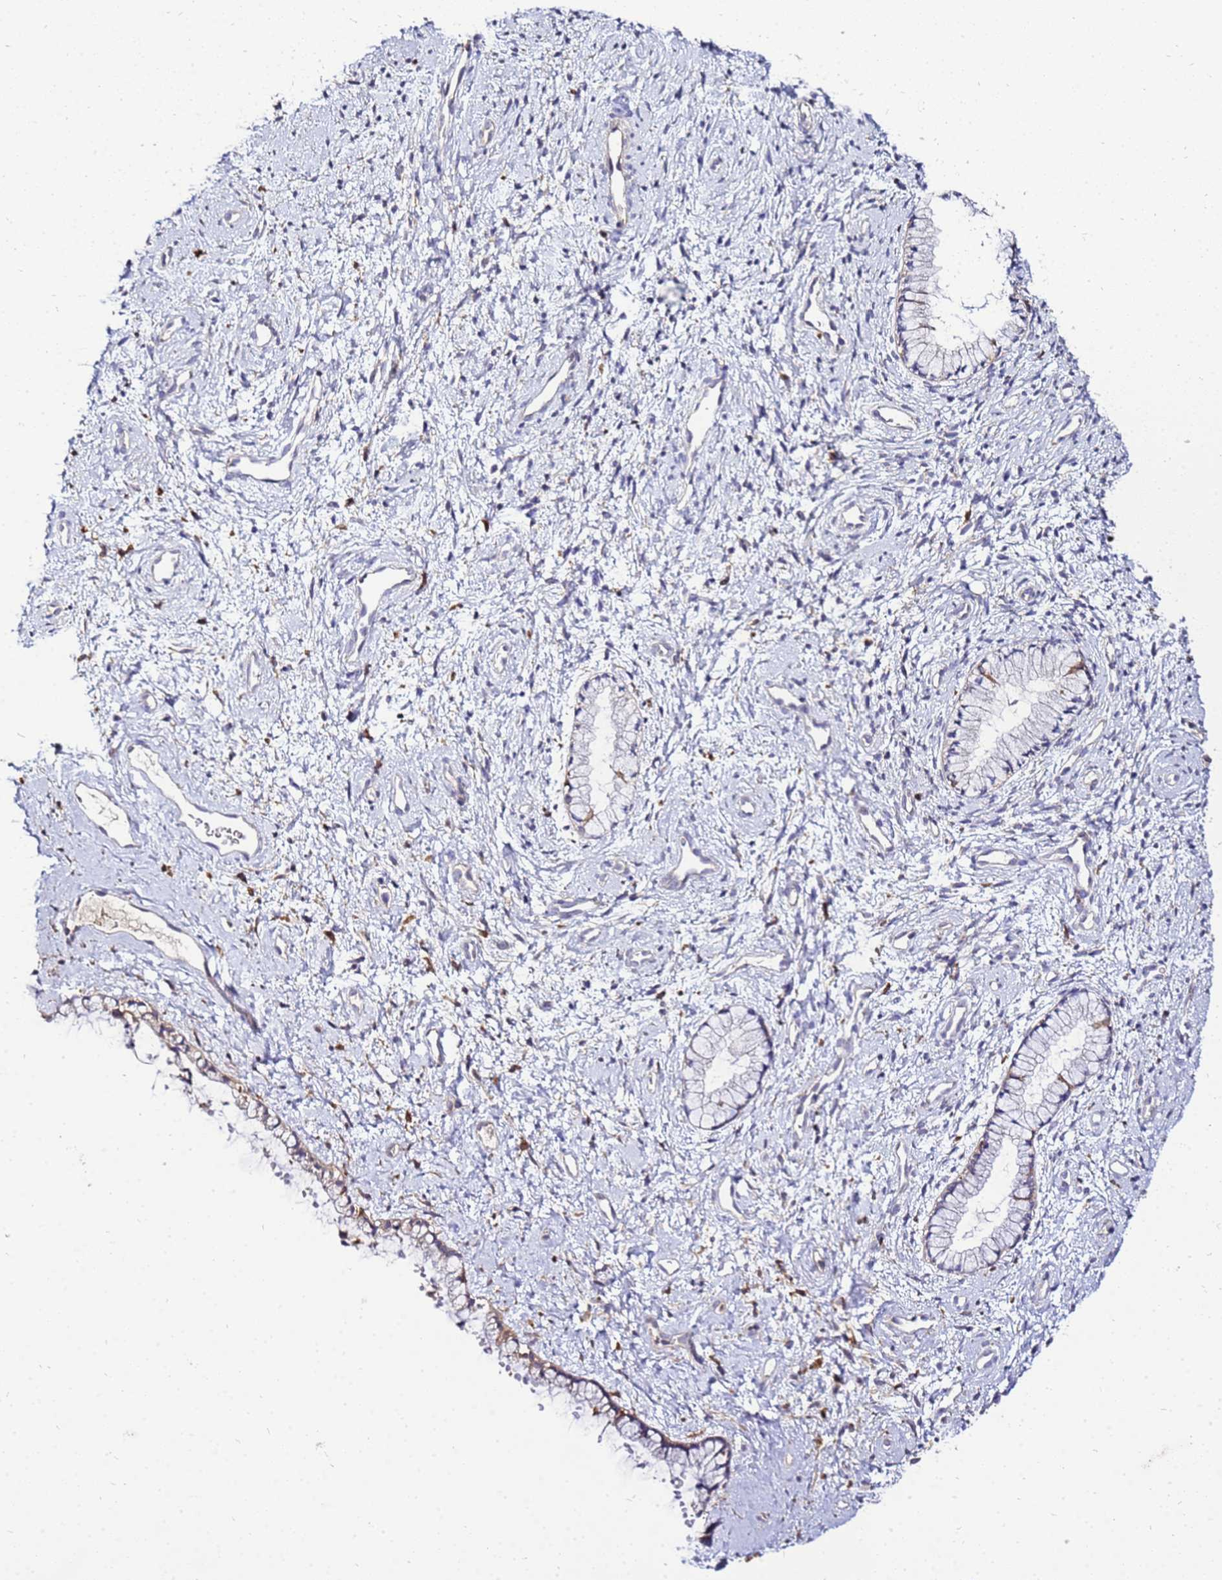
{"staining": {"intensity": "weak", "quantity": "25%-75%", "location": "cytoplasmic/membranous"}, "tissue": "cervix", "cell_type": "Glandular cells", "image_type": "normal", "snomed": [{"axis": "morphology", "description": "Normal tissue, NOS"}, {"axis": "topography", "description": "Cervix"}], "caption": "Immunohistochemical staining of unremarkable human cervix displays low levels of weak cytoplasmic/membranous expression in about 25%-75% of glandular cells.", "gene": "ADPGK", "patient": {"sex": "female", "age": 57}}